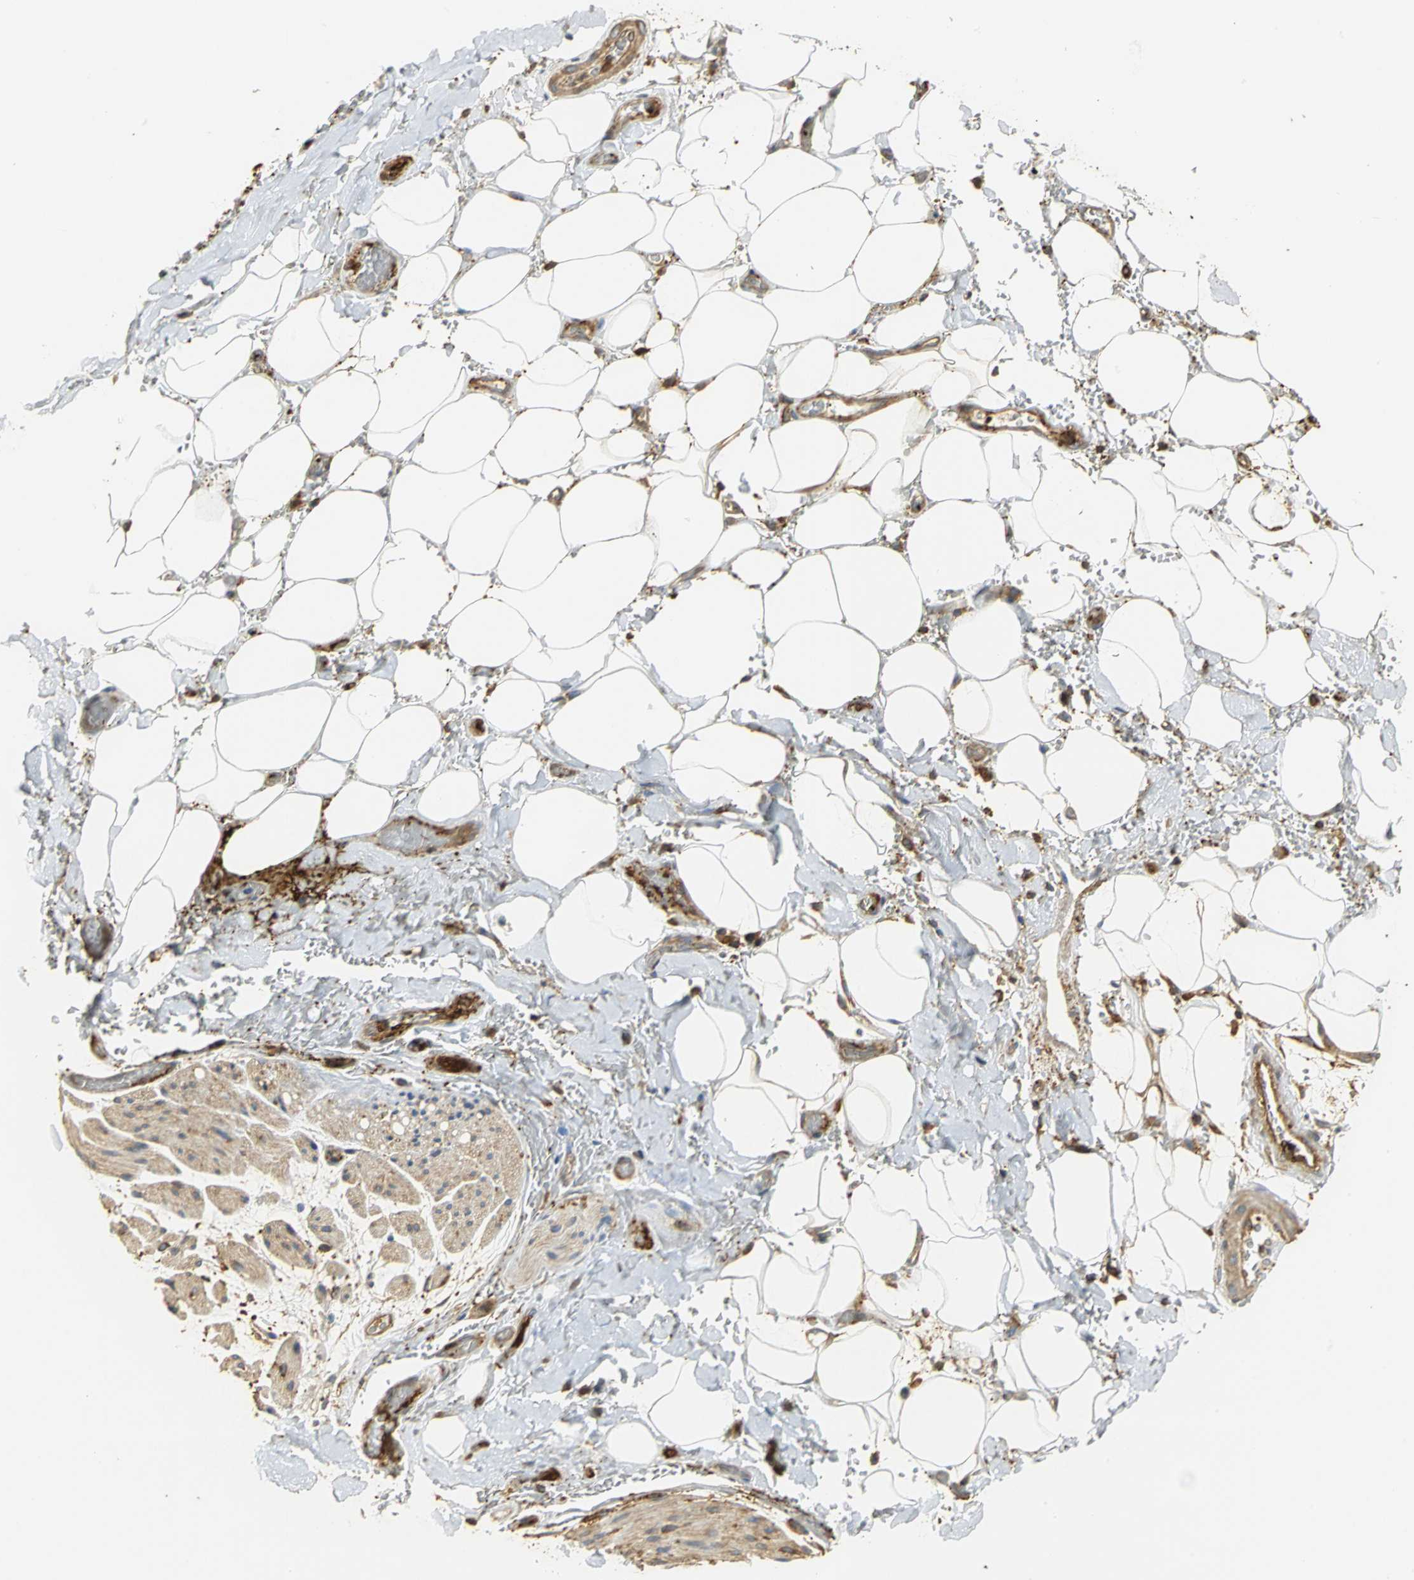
{"staining": {"intensity": "moderate", "quantity": ">75%", "location": "cytoplasmic/membranous"}, "tissue": "adipose tissue", "cell_type": "Adipocytes", "image_type": "normal", "snomed": [{"axis": "morphology", "description": "Normal tissue, NOS"}, {"axis": "morphology", "description": "Cholangiocarcinoma"}, {"axis": "topography", "description": "Liver"}, {"axis": "topography", "description": "Peripheral nerve tissue"}], "caption": "Immunohistochemical staining of normal adipose tissue exhibits moderate cytoplasmic/membranous protein positivity in about >75% of adipocytes.", "gene": "TLN1", "patient": {"sex": "male", "age": 50}}